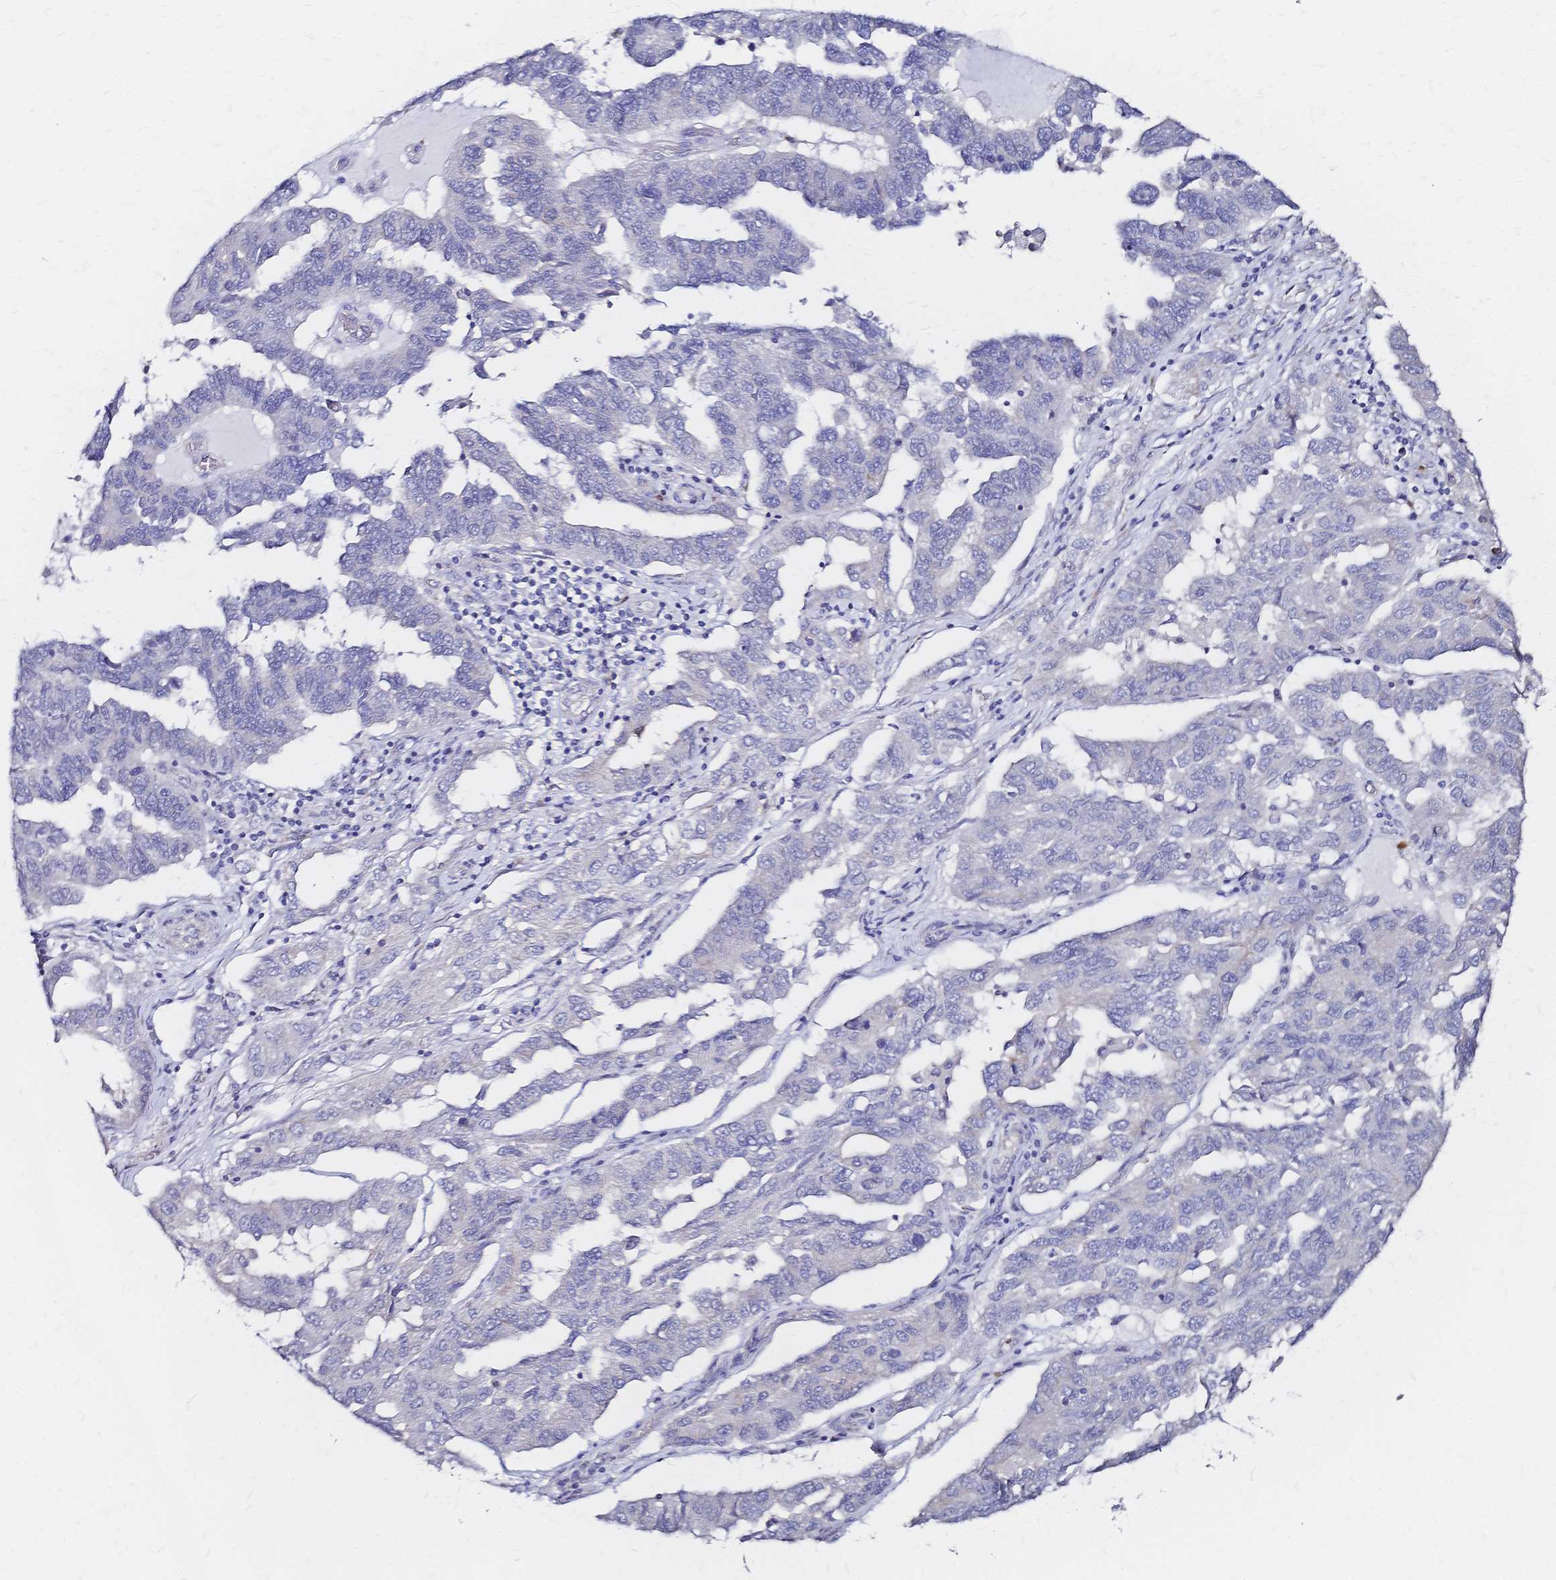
{"staining": {"intensity": "negative", "quantity": "none", "location": "none"}, "tissue": "ovarian cancer", "cell_type": "Tumor cells", "image_type": "cancer", "snomed": [{"axis": "morphology", "description": "Cystadenocarcinoma, serous, NOS"}, {"axis": "topography", "description": "Ovary"}], "caption": "IHC image of neoplastic tissue: human ovarian cancer stained with DAB (3,3'-diaminobenzidine) reveals no significant protein positivity in tumor cells.", "gene": "SLC5A1", "patient": {"sex": "female", "age": 64}}